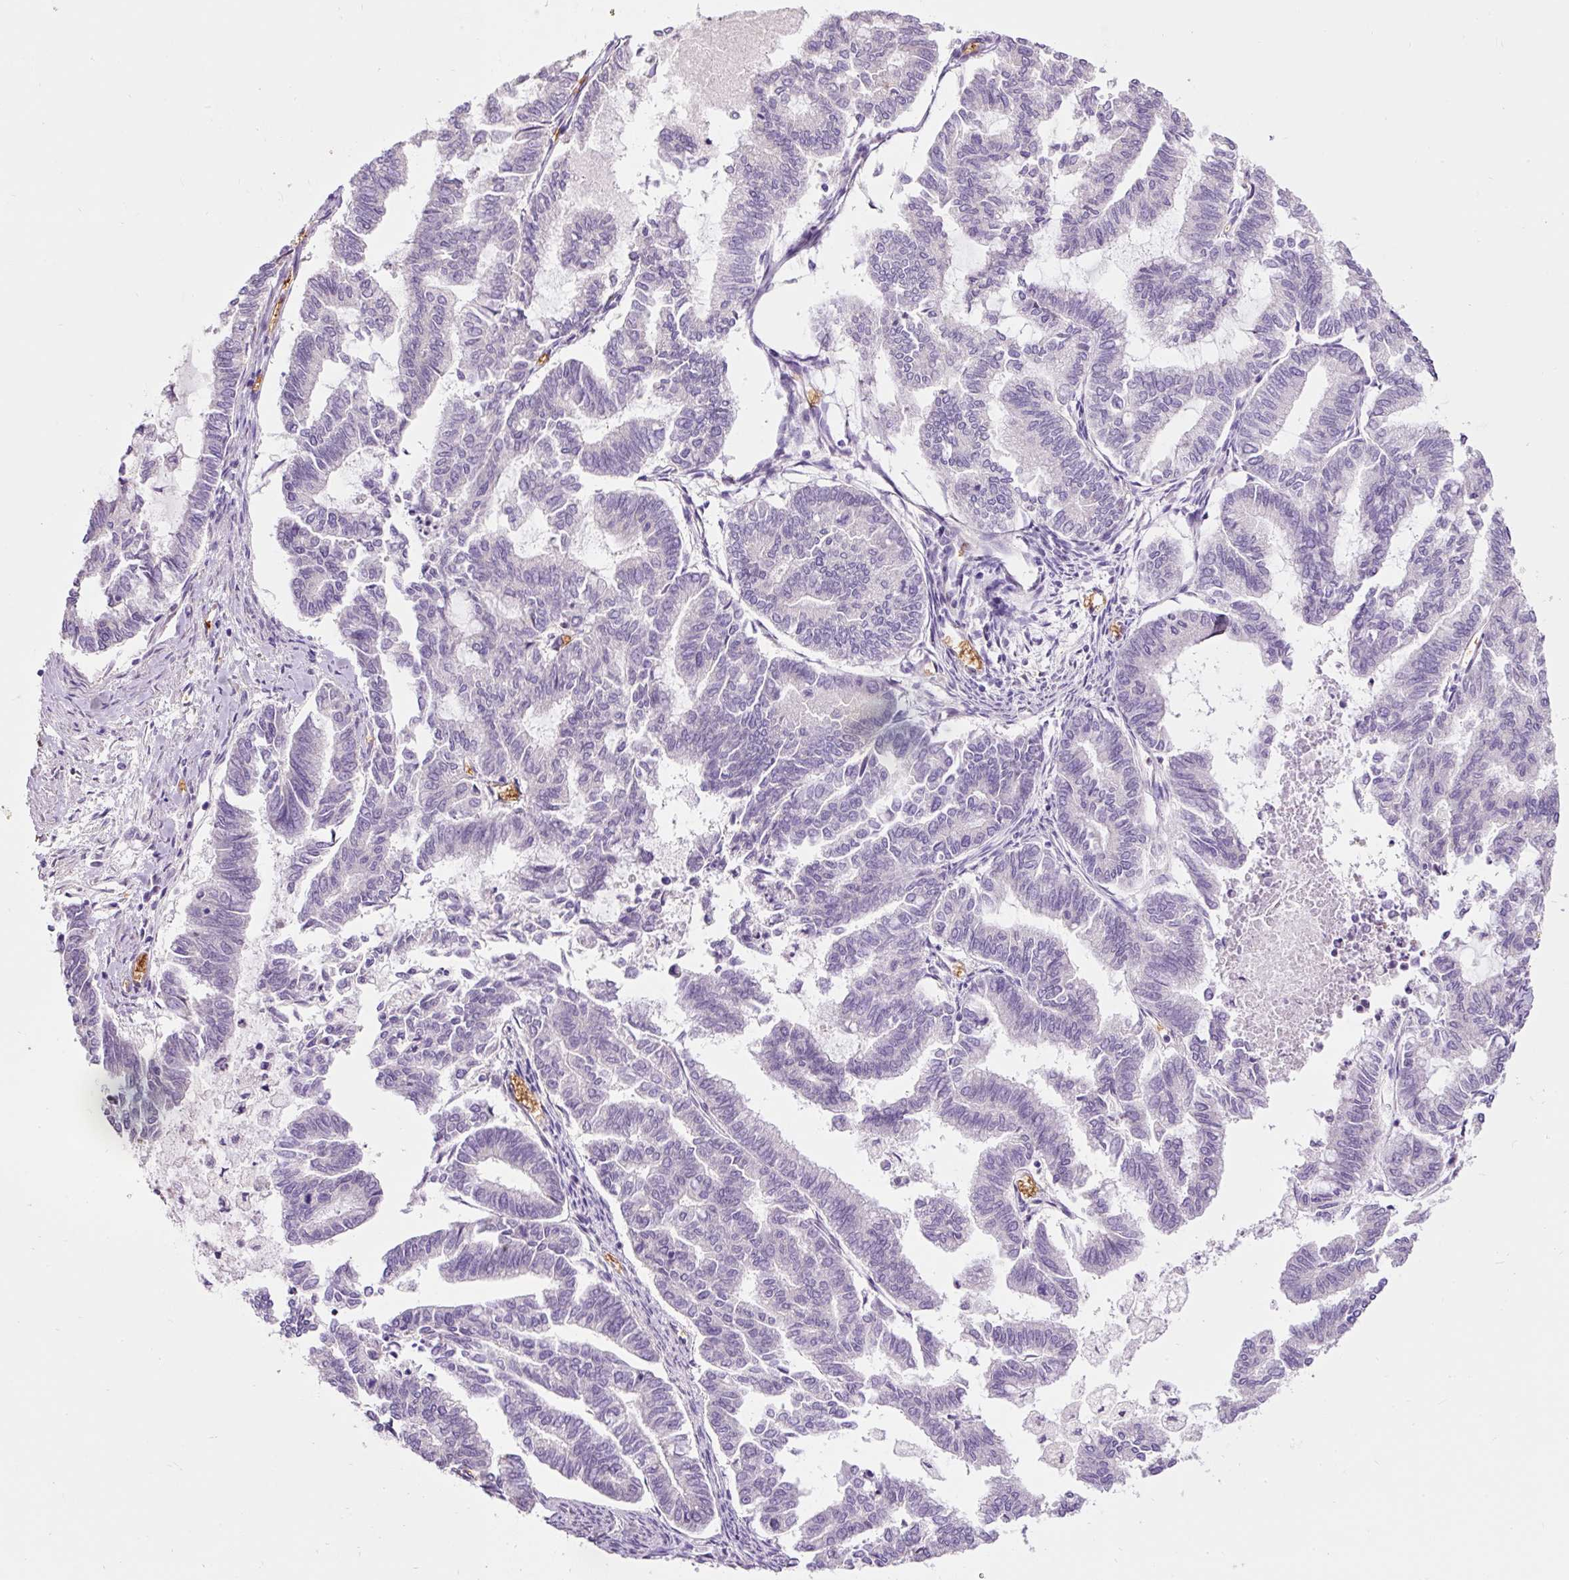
{"staining": {"intensity": "negative", "quantity": "none", "location": "none"}, "tissue": "endometrial cancer", "cell_type": "Tumor cells", "image_type": "cancer", "snomed": [{"axis": "morphology", "description": "Adenocarcinoma, NOS"}, {"axis": "topography", "description": "Endometrium"}], "caption": "Endometrial adenocarcinoma was stained to show a protein in brown. There is no significant staining in tumor cells.", "gene": "PRRC2A", "patient": {"sex": "female", "age": 79}}